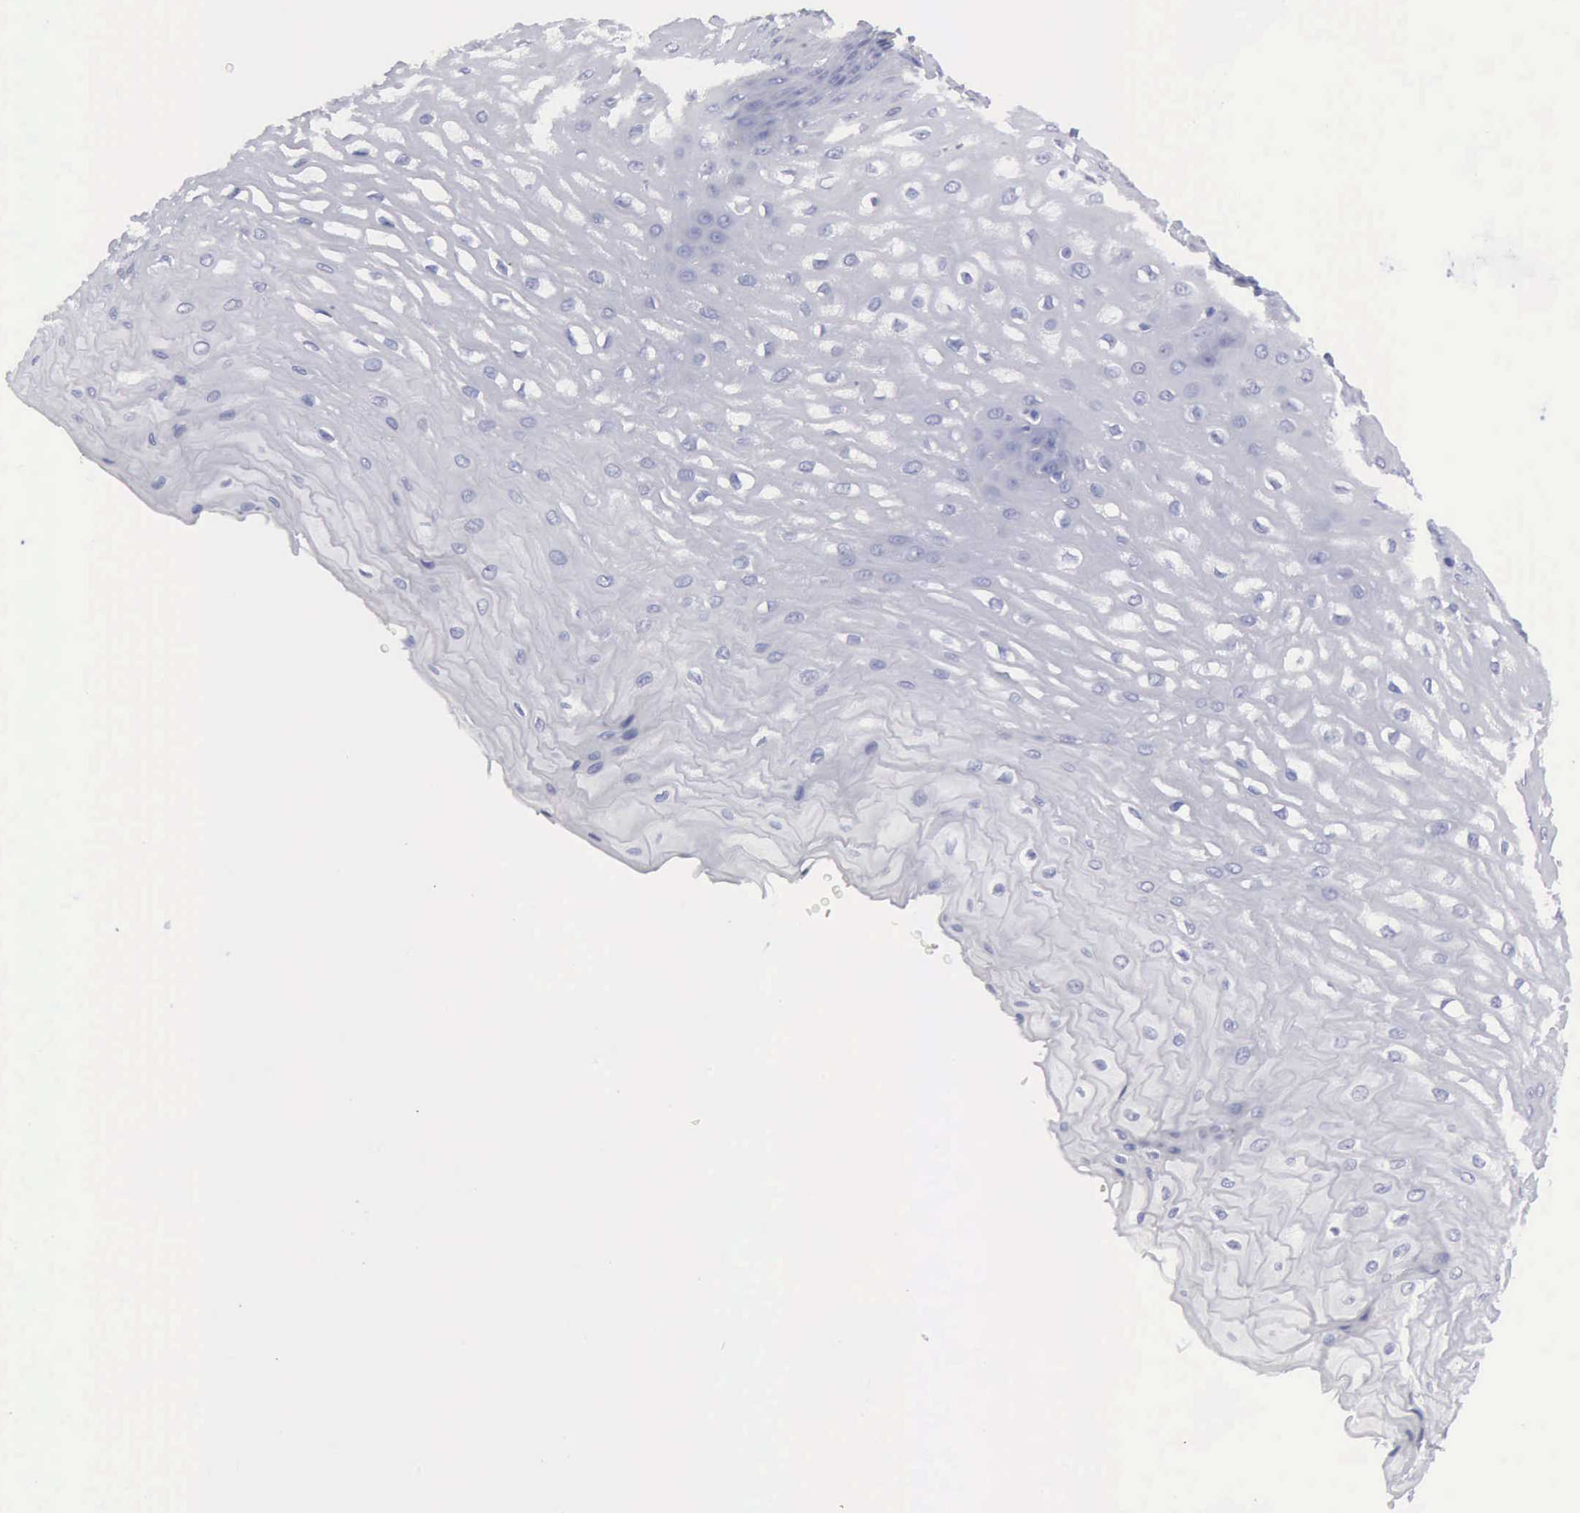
{"staining": {"intensity": "negative", "quantity": "none", "location": "none"}, "tissue": "esophagus", "cell_type": "Squamous epithelial cells", "image_type": "normal", "snomed": [{"axis": "morphology", "description": "Normal tissue, NOS"}, {"axis": "topography", "description": "Esophagus"}], "caption": "IHC image of unremarkable esophagus: human esophagus stained with DAB (3,3'-diaminobenzidine) exhibits no significant protein staining in squamous epithelial cells.", "gene": "CYP19A1", "patient": {"sex": "male", "age": 70}}